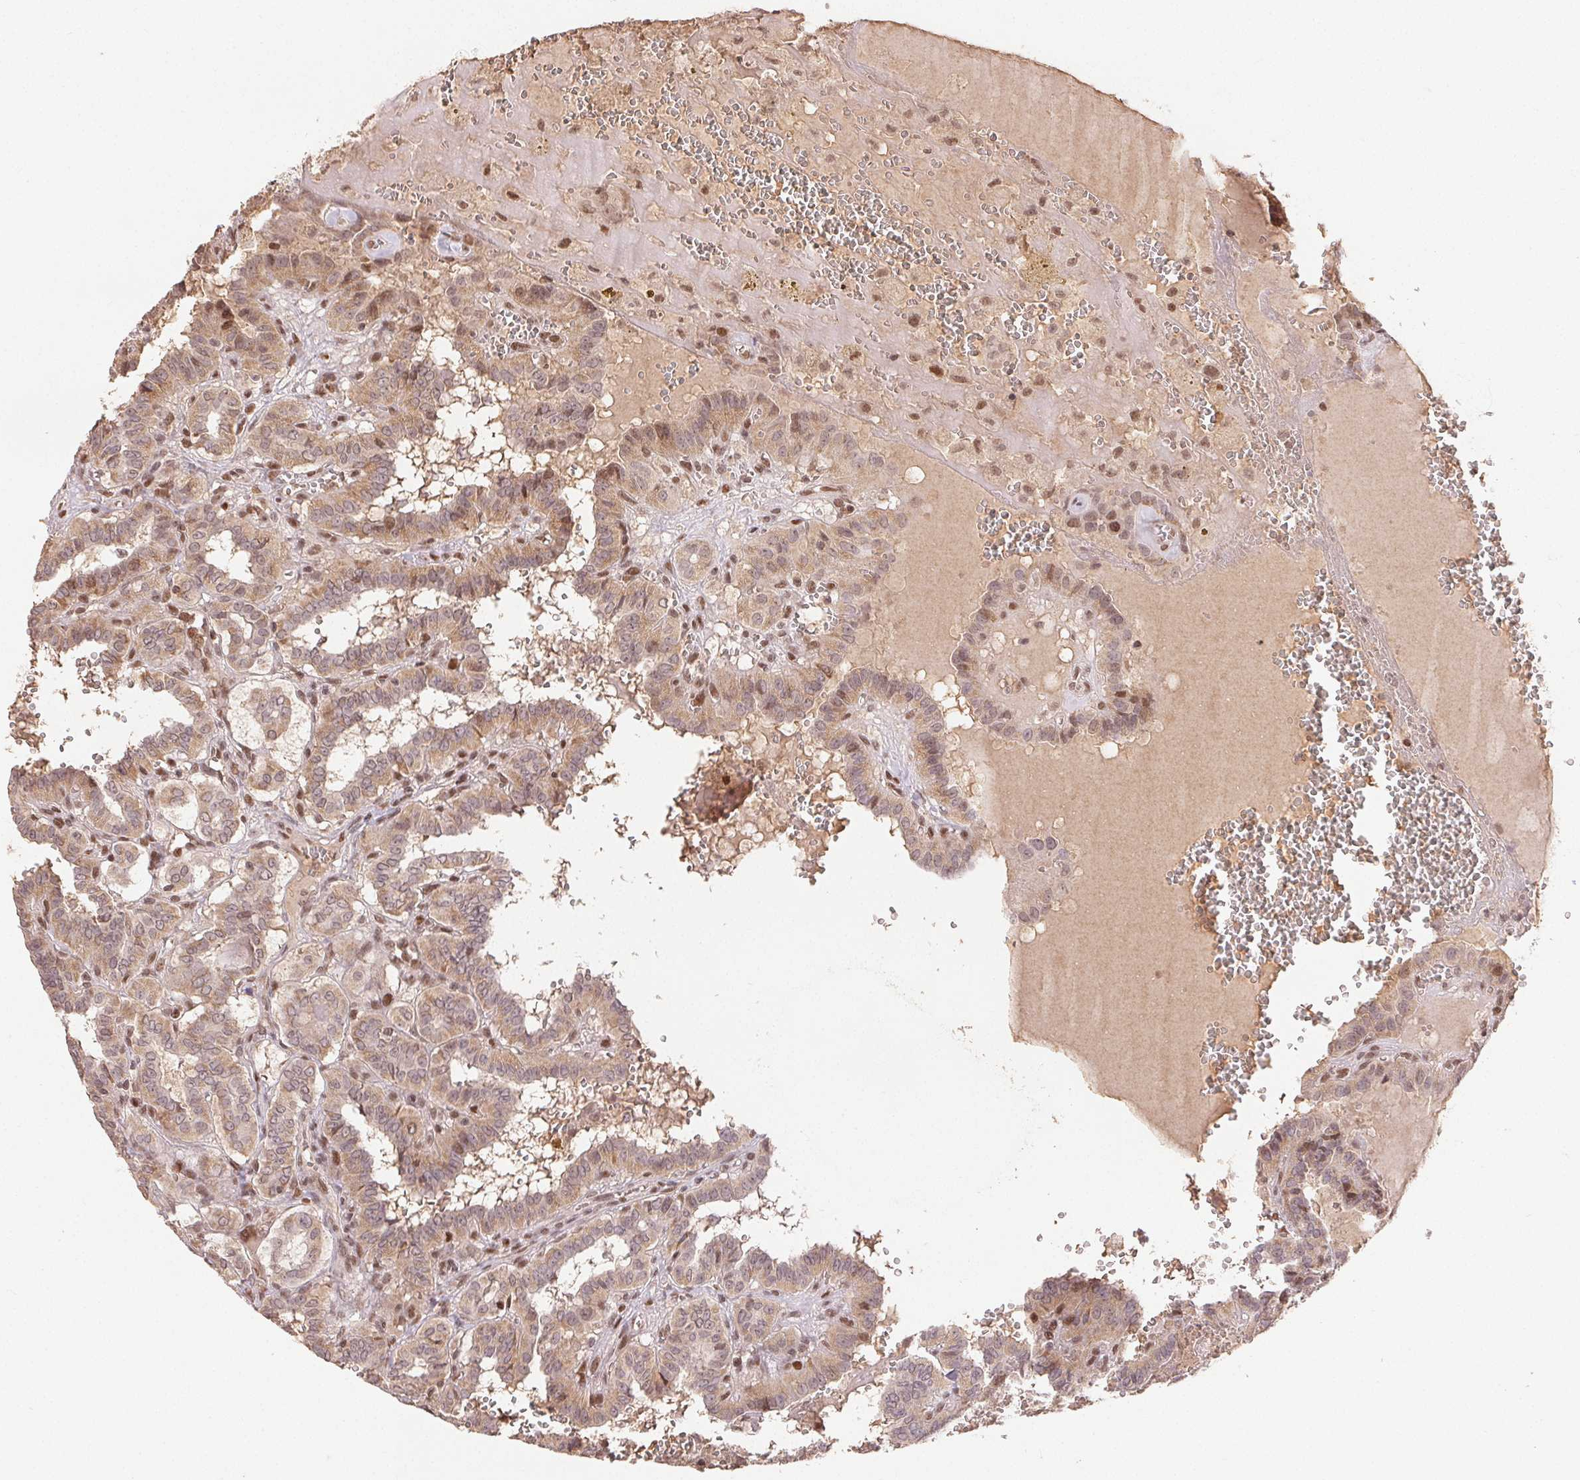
{"staining": {"intensity": "weak", "quantity": ">75%", "location": "cytoplasmic/membranous,nuclear"}, "tissue": "thyroid cancer", "cell_type": "Tumor cells", "image_type": "cancer", "snomed": [{"axis": "morphology", "description": "Papillary adenocarcinoma, NOS"}, {"axis": "topography", "description": "Thyroid gland"}], "caption": "The micrograph exhibits staining of thyroid papillary adenocarcinoma, revealing weak cytoplasmic/membranous and nuclear protein staining (brown color) within tumor cells.", "gene": "MAPKAPK2", "patient": {"sex": "female", "age": 21}}